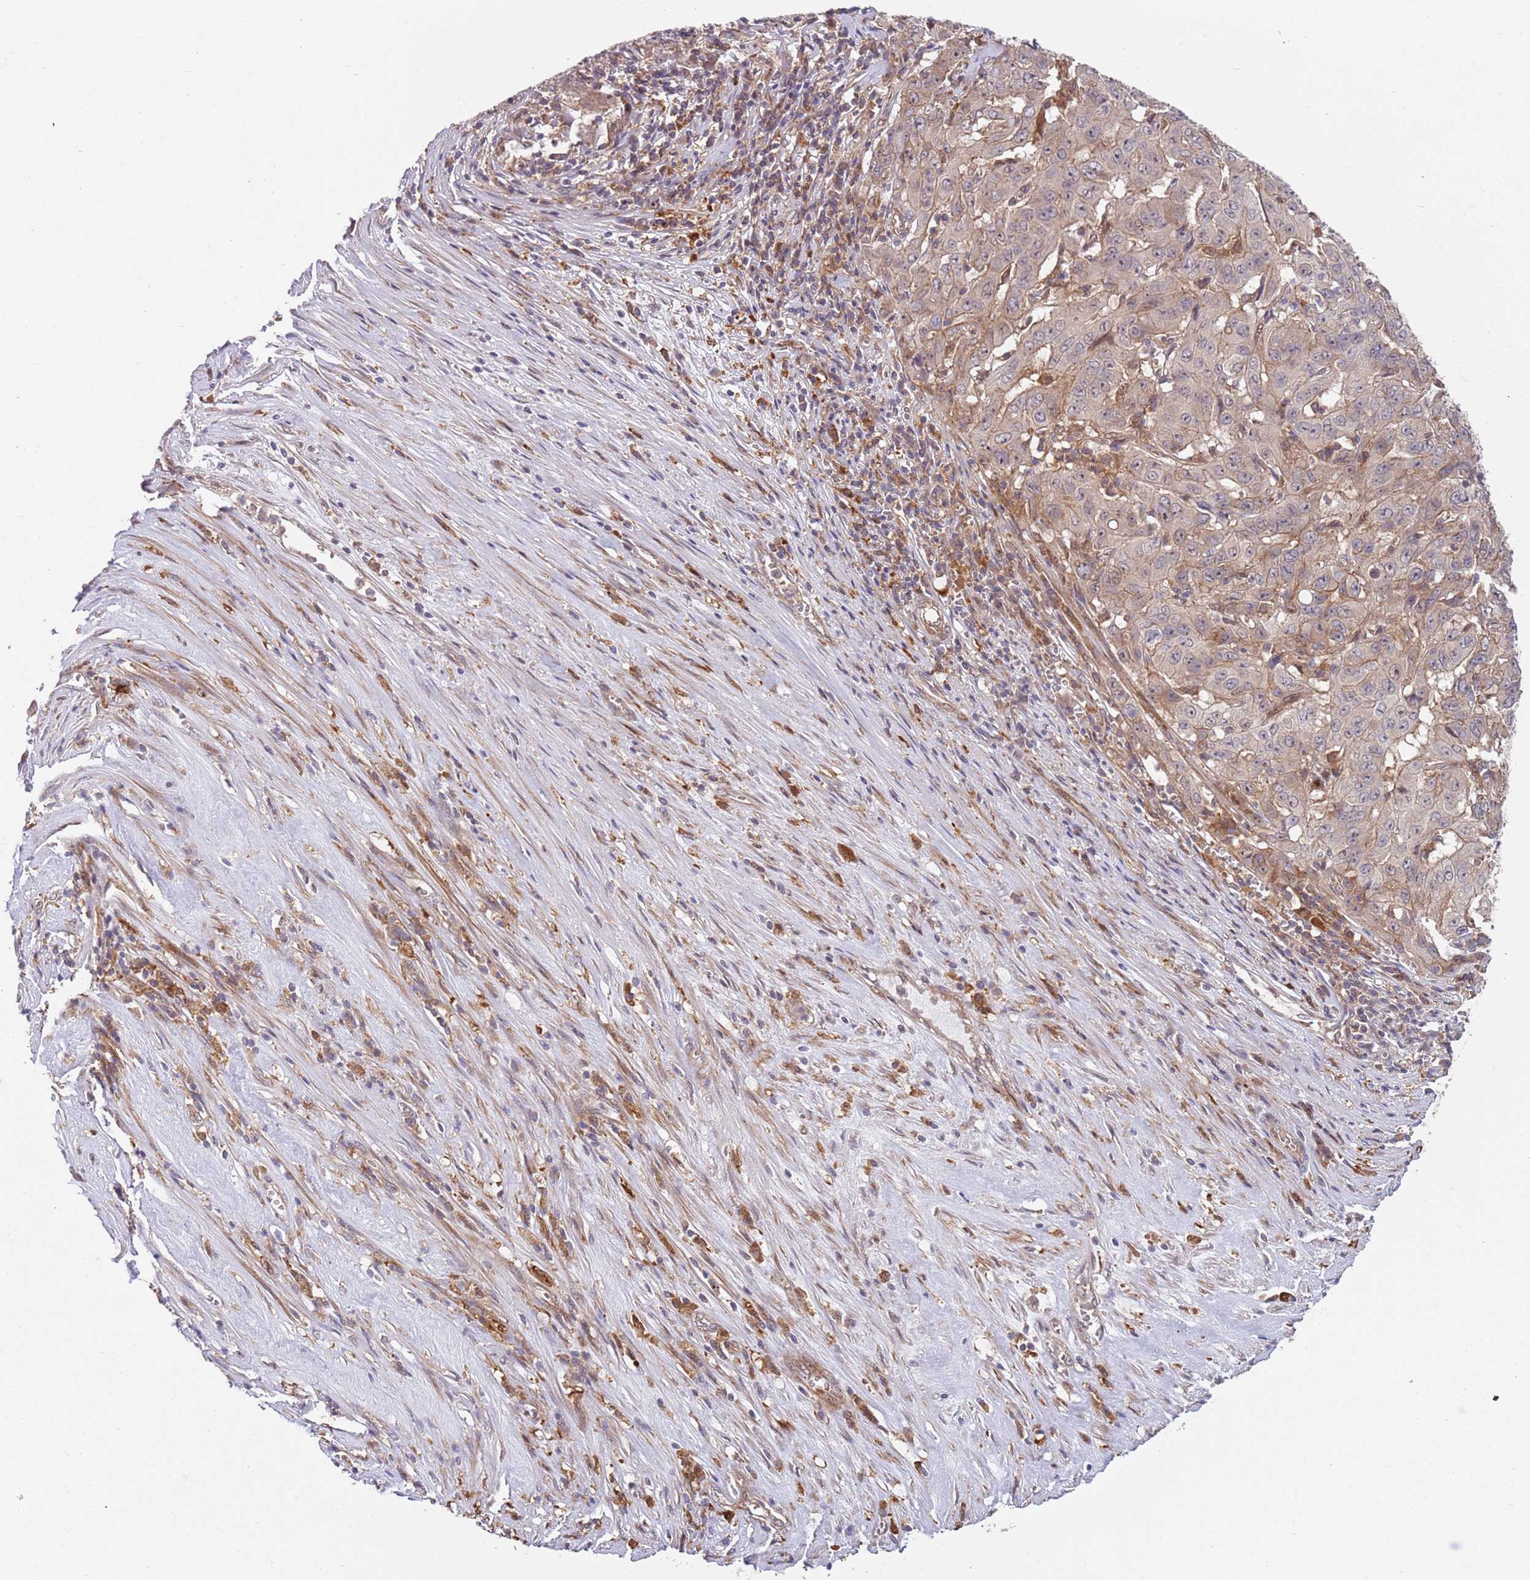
{"staining": {"intensity": "moderate", "quantity": "<25%", "location": "cytoplasmic/membranous"}, "tissue": "pancreatic cancer", "cell_type": "Tumor cells", "image_type": "cancer", "snomed": [{"axis": "morphology", "description": "Adenocarcinoma, NOS"}, {"axis": "topography", "description": "Pancreas"}], "caption": "IHC of pancreatic cancer displays low levels of moderate cytoplasmic/membranous positivity in approximately <25% of tumor cells.", "gene": "GGA1", "patient": {"sex": "male", "age": 63}}